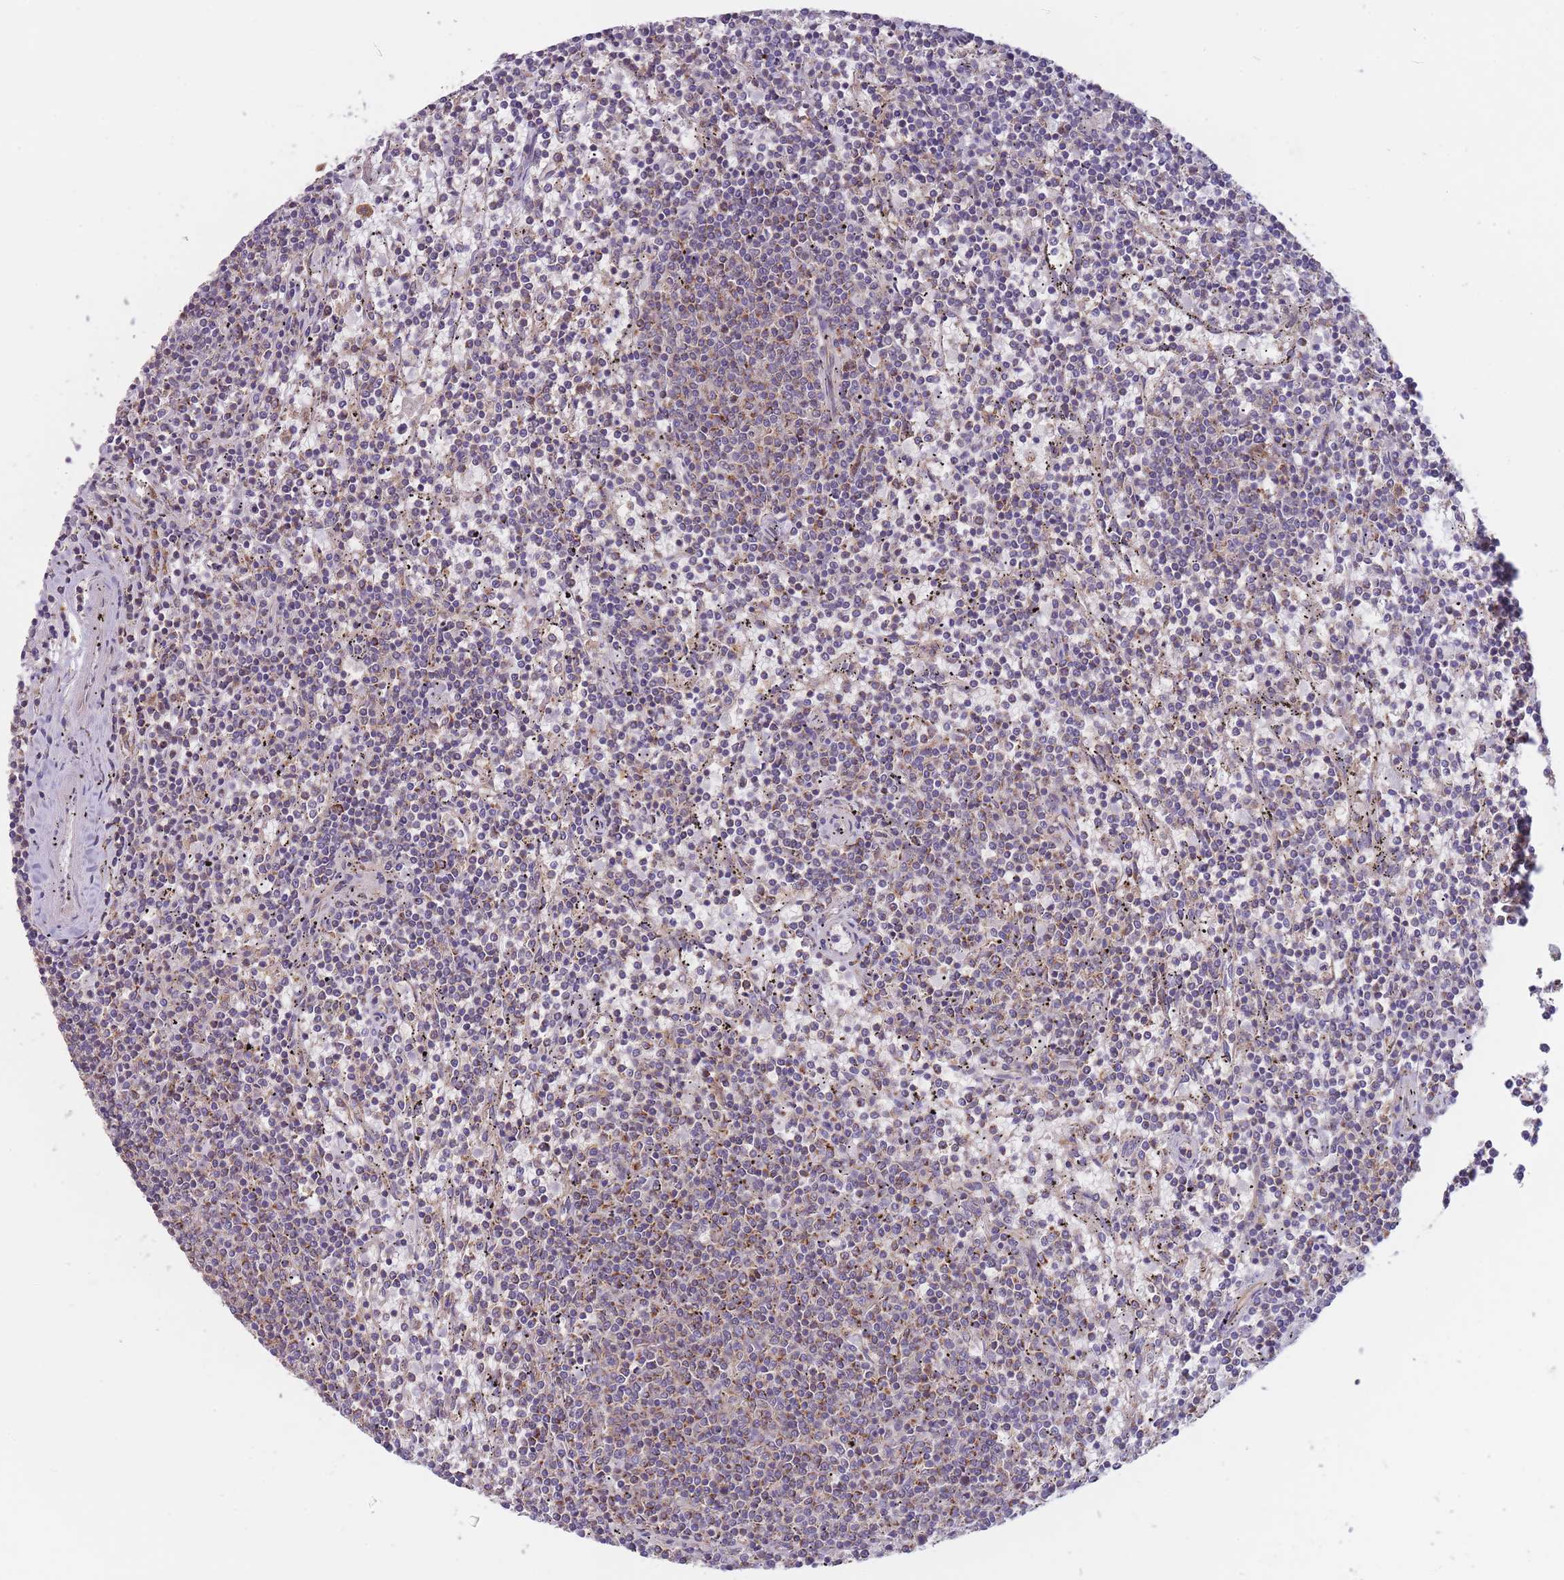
{"staining": {"intensity": "moderate", "quantity": "25%-75%", "location": "cytoplasmic/membranous"}, "tissue": "lymphoma", "cell_type": "Tumor cells", "image_type": "cancer", "snomed": [{"axis": "morphology", "description": "Malignant lymphoma, non-Hodgkin's type, Low grade"}, {"axis": "topography", "description": "Spleen"}], "caption": "This image shows lymphoma stained with IHC to label a protein in brown. The cytoplasmic/membranous of tumor cells show moderate positivity for the protein. Nuclei are counter-stained blue.", "gene": "SLC25A42", "patient": {"sex": "female", "age": 50}}